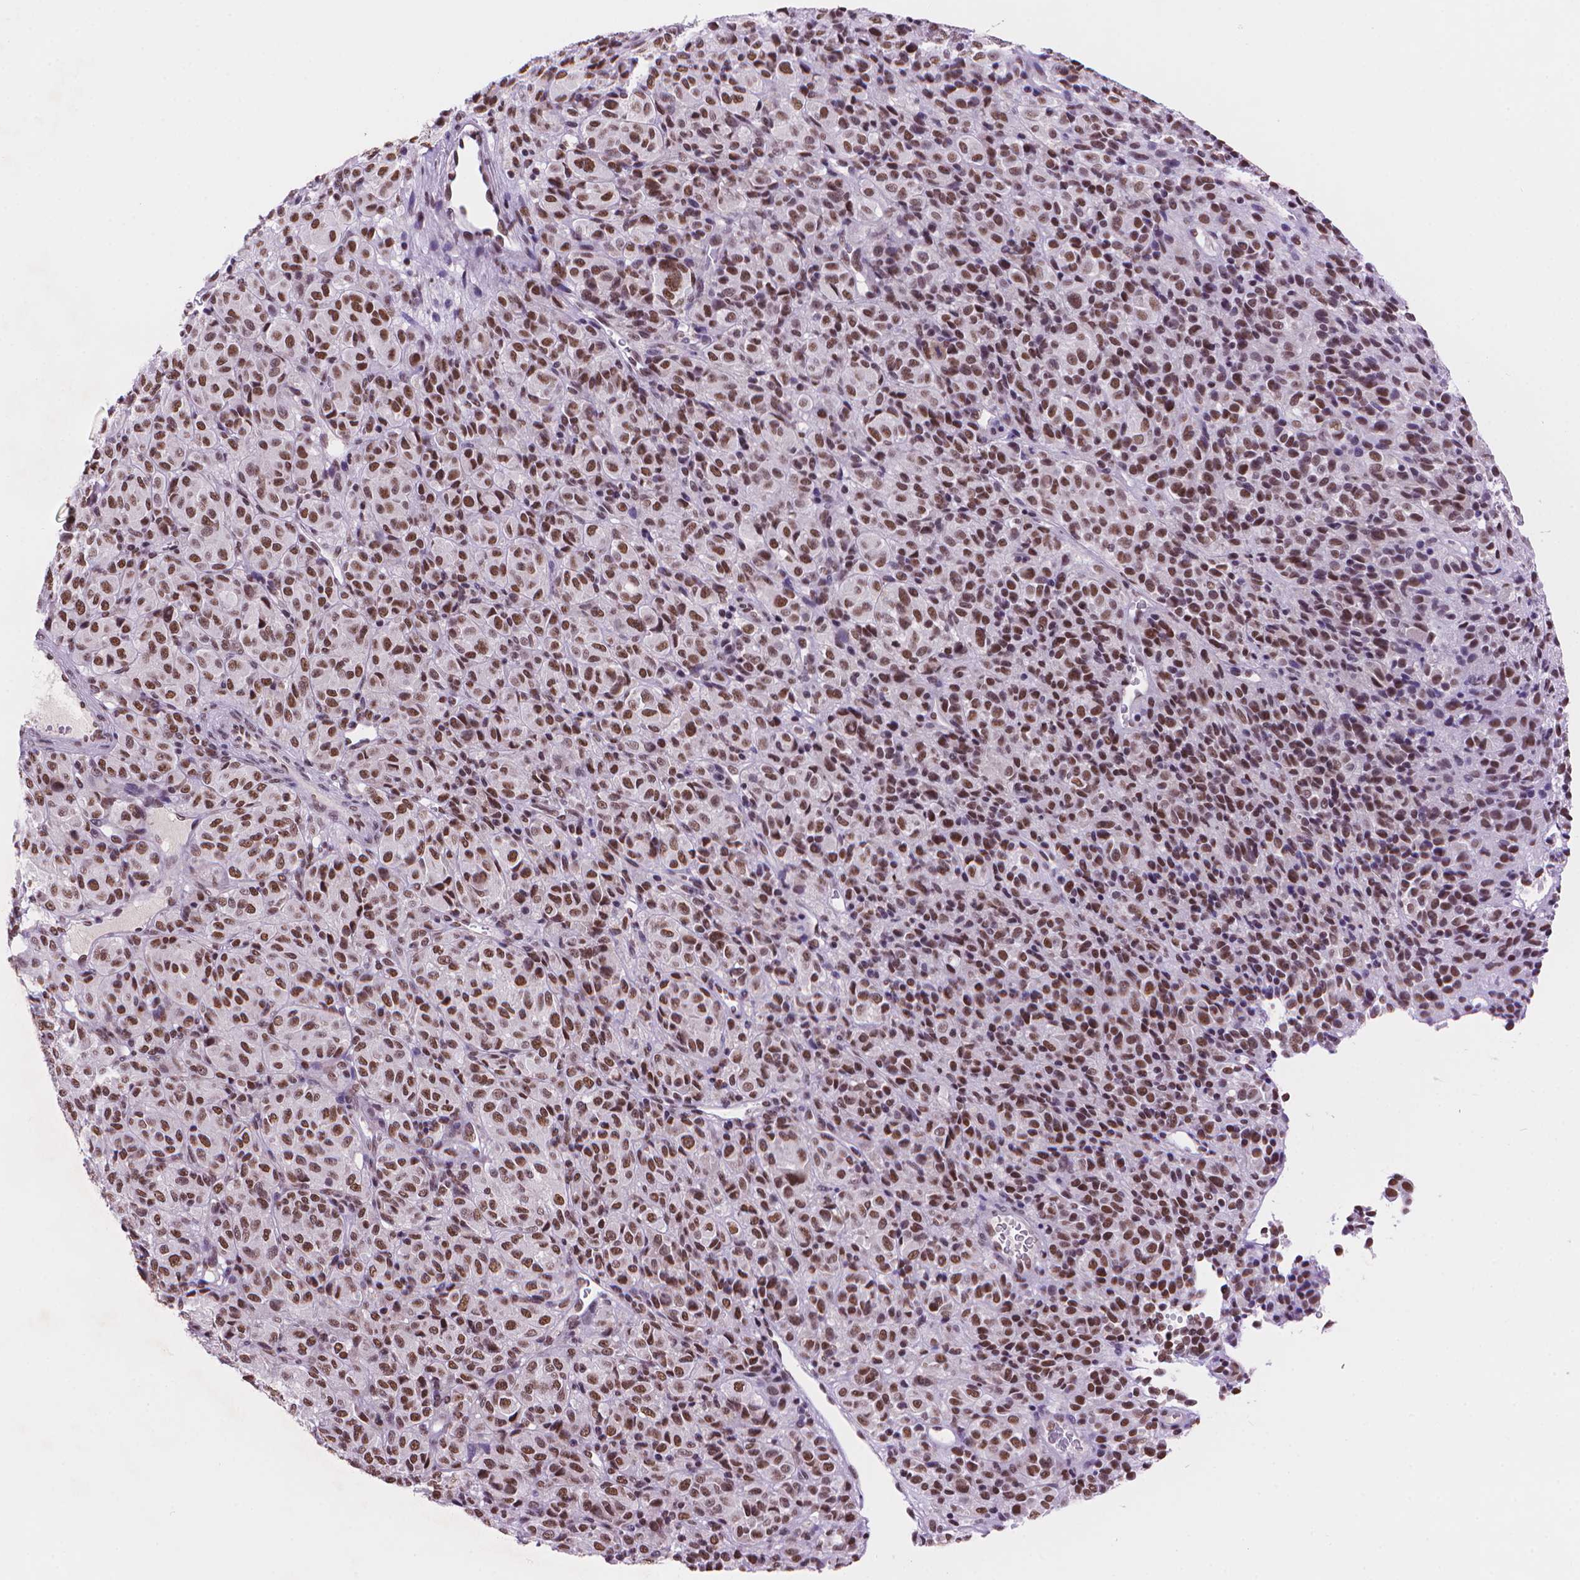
{"staining": {"intensity": "moderate", "quantity": ">75%", "location": "nuclear"}, "tissue": "melanoma", "cell_type": "Tumor cells", "image_type": "cancer", "snomed": [{"axis": "morphology", "description": "Malignant melanoma, Metastatic site"}, {"axis": "topography", "description": "Brain"}], "caption": "High-magnification brightfield microscopy of malignant melanoma (metastatic site) stained with DAB (3,3'-diaminobenzidine) (brown) and counterstained with hematoxylin (blue). tumor cells exhibit moderate nuclear positivity is present in about>75% of cells.", "gene": "RPA4", "patient": {"sex": "female", "age": 56}}